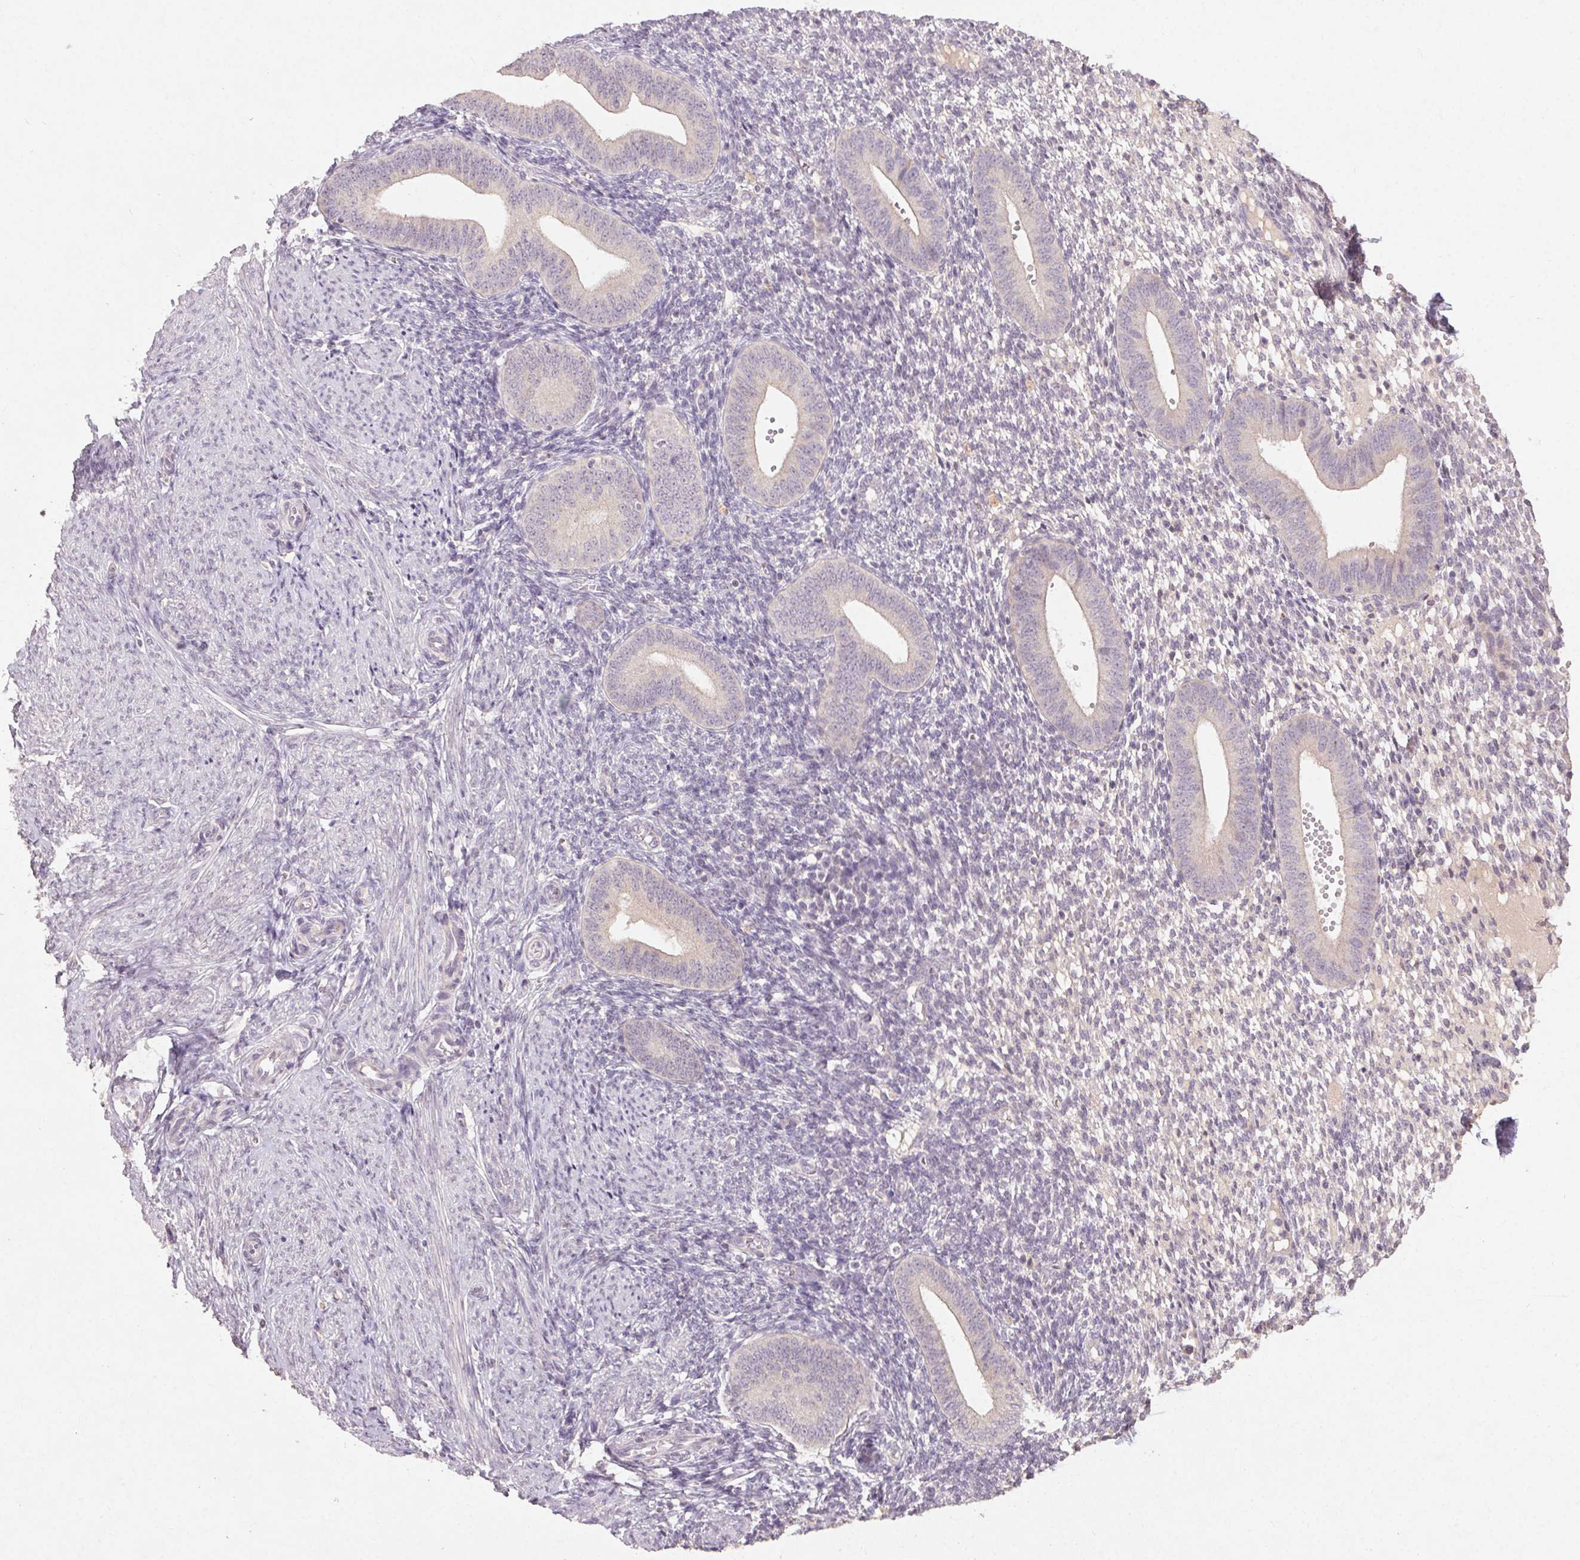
{"staining": {"intensity": "negative", "quantity": "none", "location": "none"}, "tissue": "endometrium", "cell_type": "Cells in endometrial stroma", "image_type": "normal", "snomed": [{"axis": "morphology", "description": "Normal tissue, NOS"}, {"axis": "topography", "description": "Endometrium"}], "caption": "Immunohistochemistry (IHC) histopathology image of benign endometrium stained for a protein (brown), which demonstrates no expression in cells in endometrial stroma. (Brightfield microscopy of DAB immunohistochemistry (IHC) at high magnification).", "gene": "ENSG00000255641", "patient": {"sex": "female", "age": 40}}